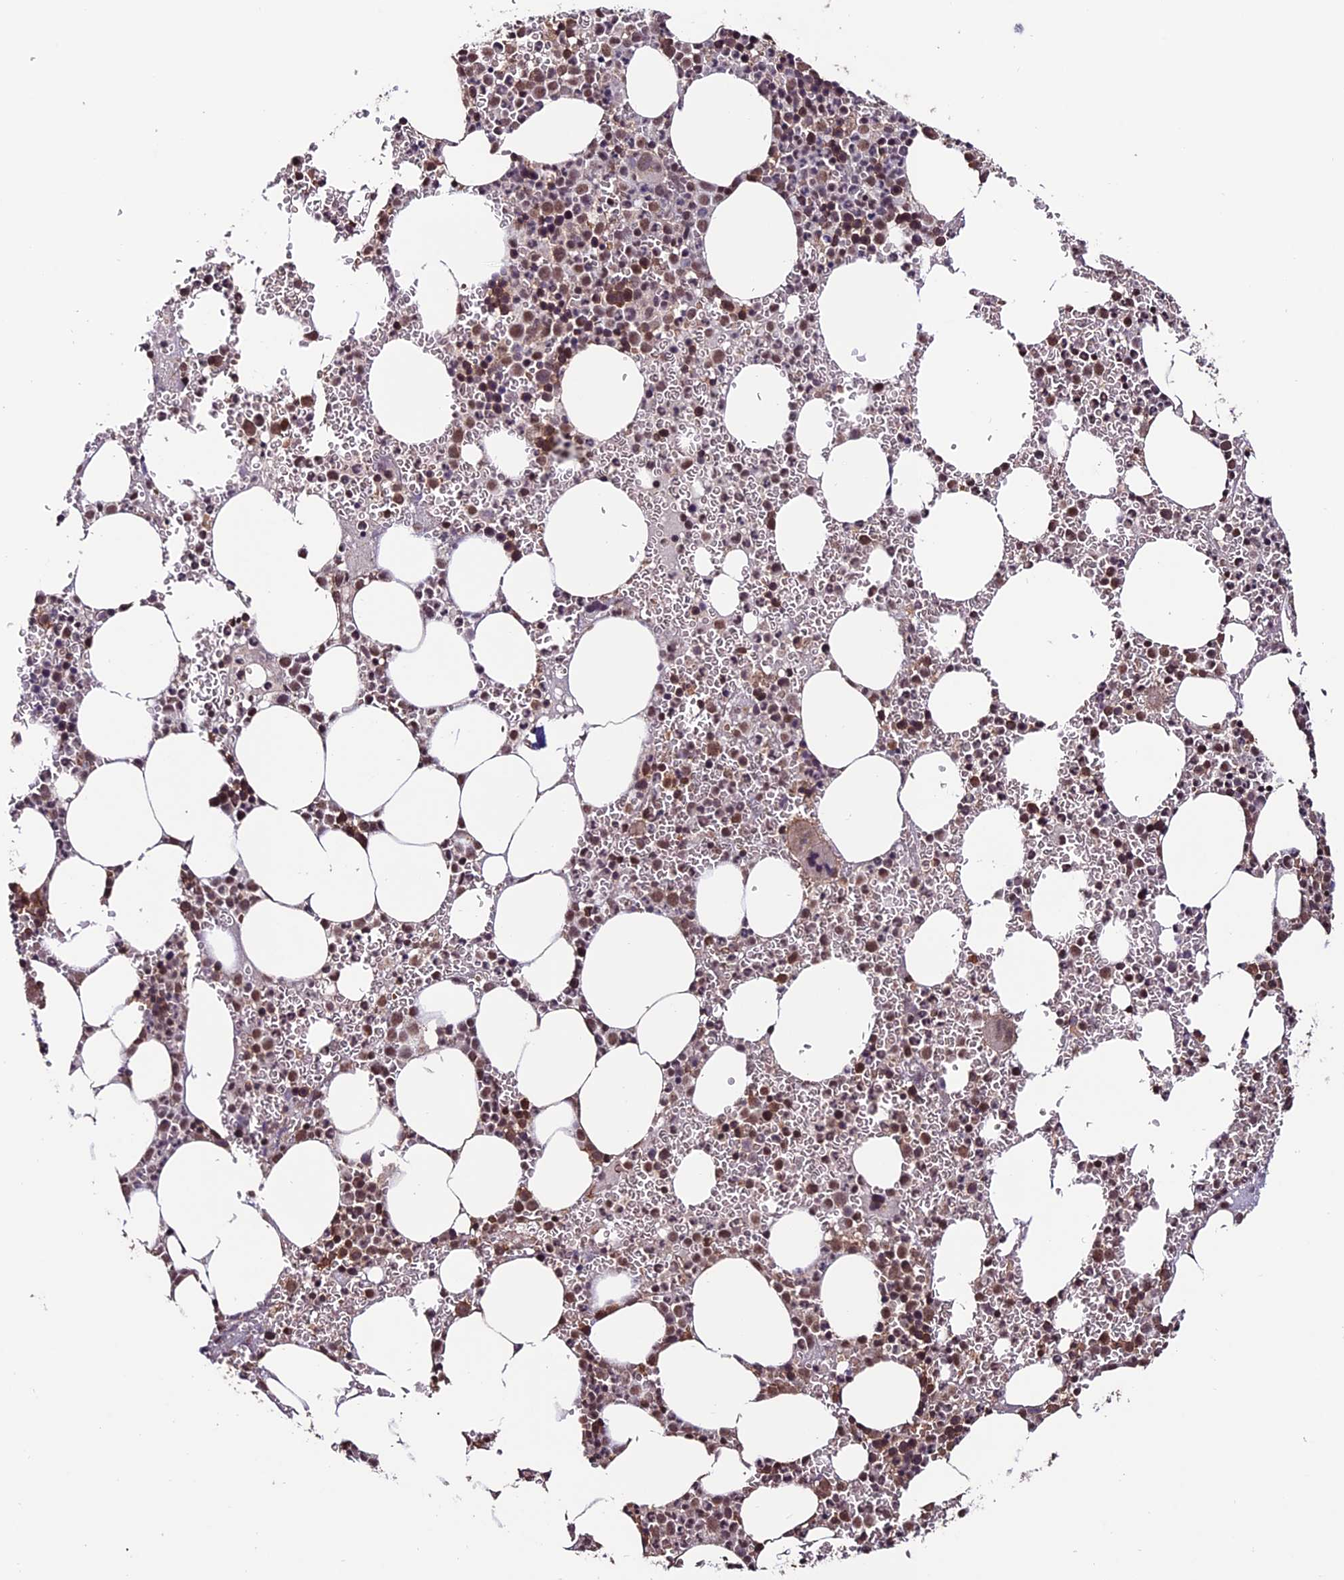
{"staining": {"intensity": "moderate", "quantity": "25%-75%", "location": "nuclear"}, "tissue": "bone marrow", "cell_type": "Hematopoietic cells", "image_type": "normal", "snomed": [{"axis": "morphology", "description": "Normal tissue, NOS"}, {"axis": "topography", "description": "Bone marrow"}], "caption": "About 25%-75% of hematopoietic cells in unremarkable human bone marrow demonstrate moderate nuclear protein positivity as visualized by brown immunohistochemical staining.", "gene": "CABIN1", "patient": {"sex": "female", "age": 78}}